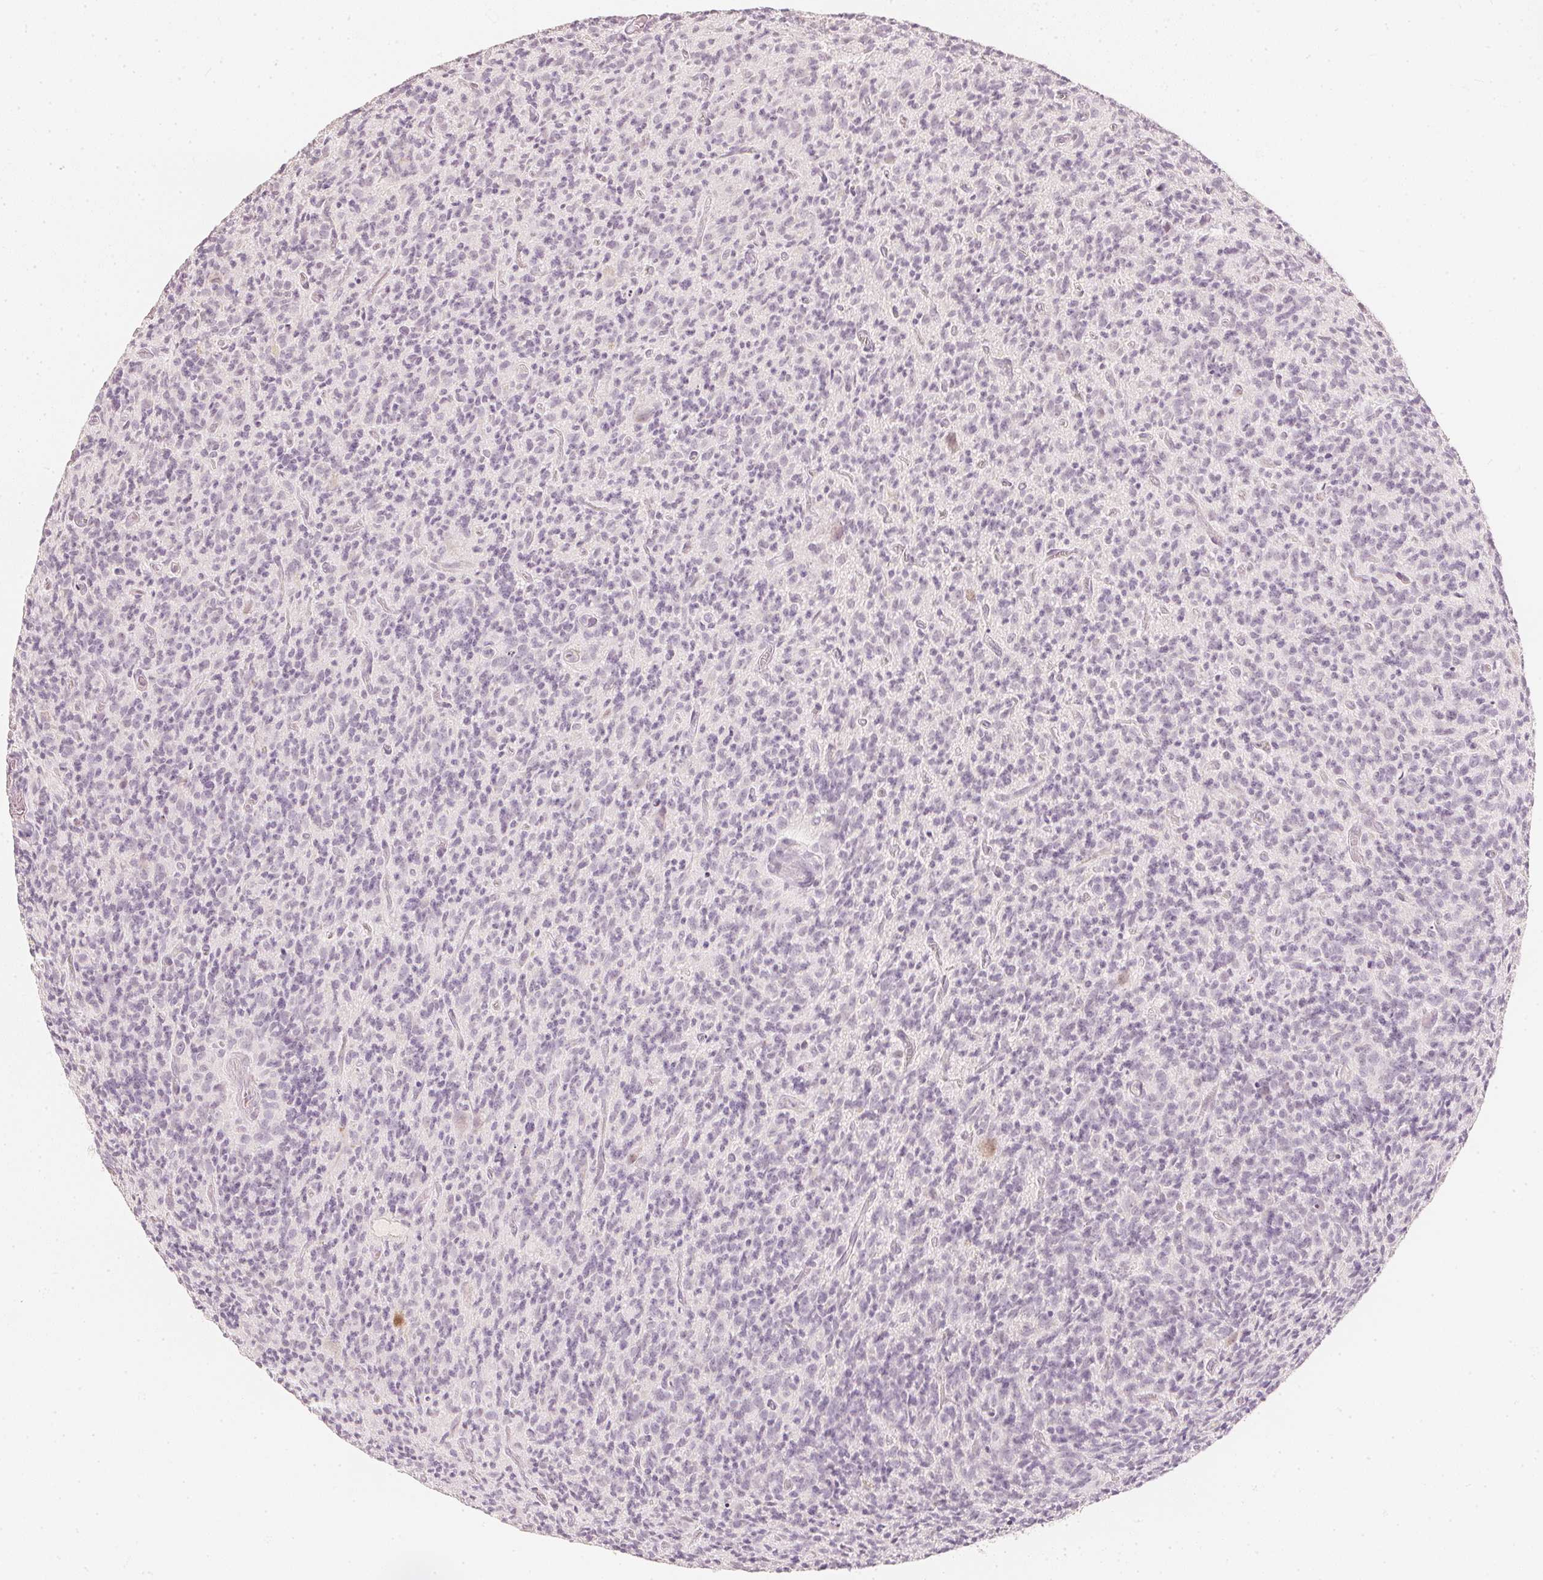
{"staining": {"intensity": "negative", "quantity": "none", "location": "none"}, "tissue": "glioma", "cell_type": "Tumor cells", "image_type": "cancer", "snomed": [{"axis": "morphology", "description": "Glioma, malignant, High grade"}, {"axis": "topography", "description": "Brain"}], "caption": "Immunohistochemistry (IHC) of glioma reveals no positivity in tumor cells.", "gene": "CALB1", "patient": {"sex": "male", "age": 76}}